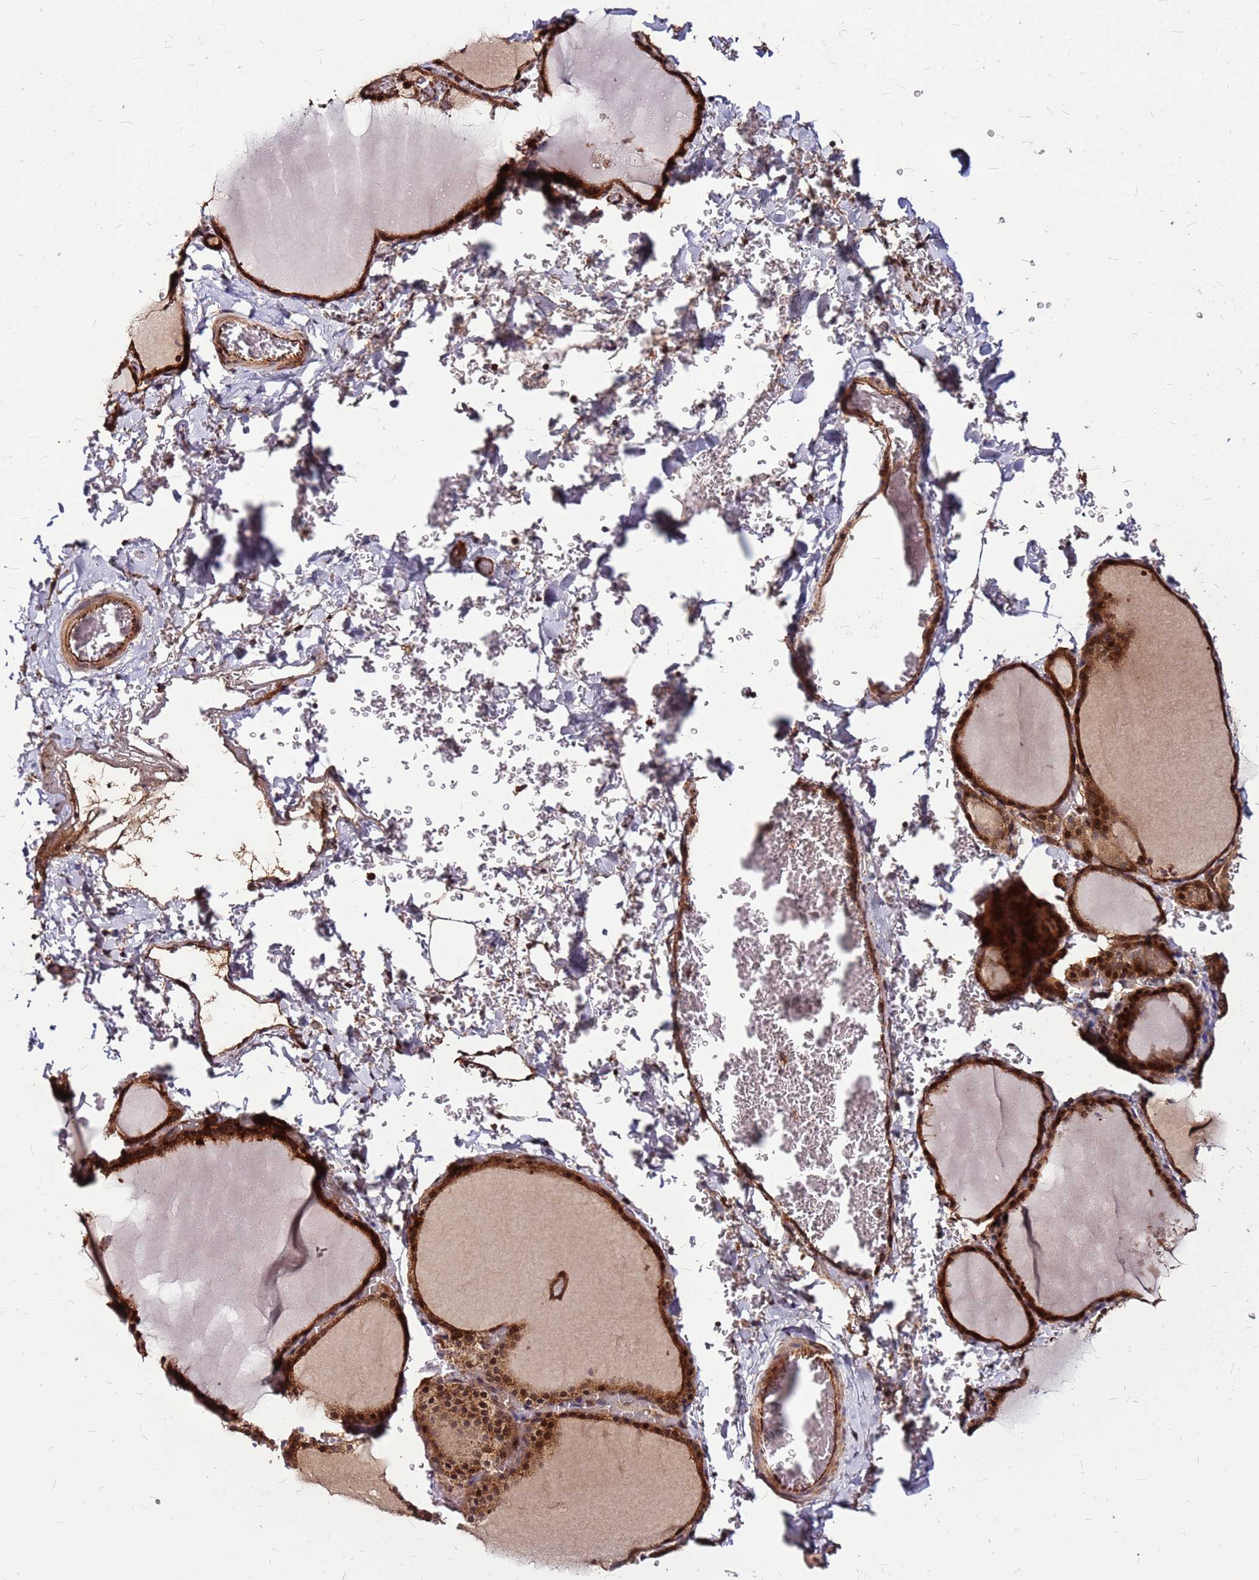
{"staining": {"intensity": "strong", "quantity": ">75%", "location": "cytoplasmic/membranous,nuclear"}, "tissue": "thyroid gland", "cell_type": "Glandular cells", "image_type": "normal", "snomed": [{"axis": "morphology", "description": "Normal tissue, NOS"}, {"axis": "topography", "description": "Thyroid gland"}], "caption": "Approximately >75% of glandular cells in unremarkable thyroid gland demonstrate strong cytoplasmic/membranous,nuclear protein positivity as visualized by brown immunohistochemical staining.", "gene": "LYPLAL1", "patient": {"sex": "female", "age": 39}}